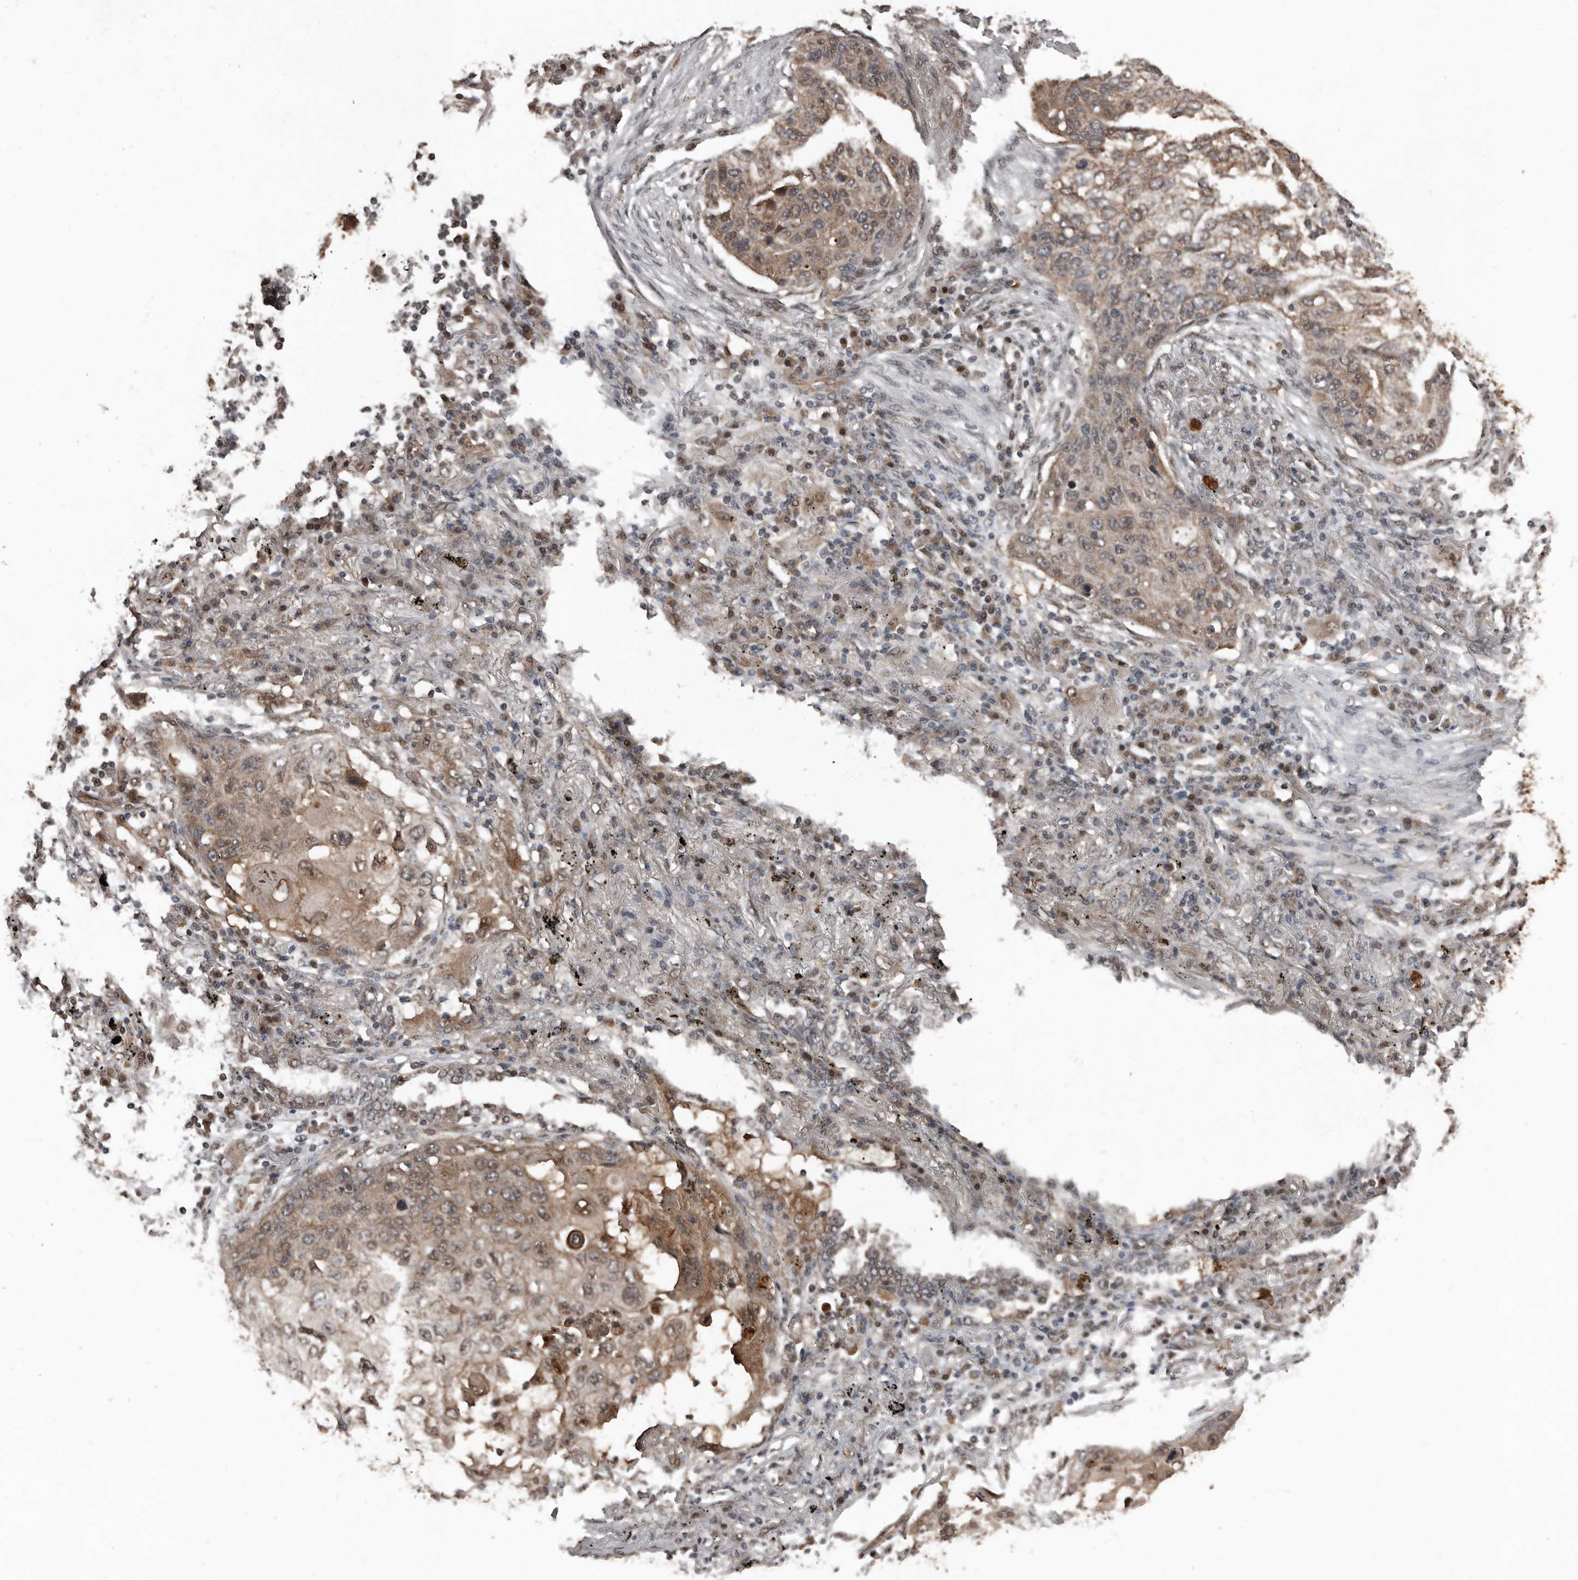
{"staining": {"intensity": "moderate", "quantity": "25%-75%", "location": "cytoplasmic/membranous"}, "tissue": "lung cancer", "cell_type": "Tumor cells", "image_type": "cancer", "snomed": [{"axis": "morphology", "description": "Squamous cell carcinoma, NOS"}, {"axis": "topography", "description": "Lung"}], "caption": "Moderate cytoplasmic/membranous positivity is seen in approximately 25%-75% of tumor cells in squamous cell carcinoma (lung).", "gene": "FSBP", "patient": {"sex": "female", "age": 63}}